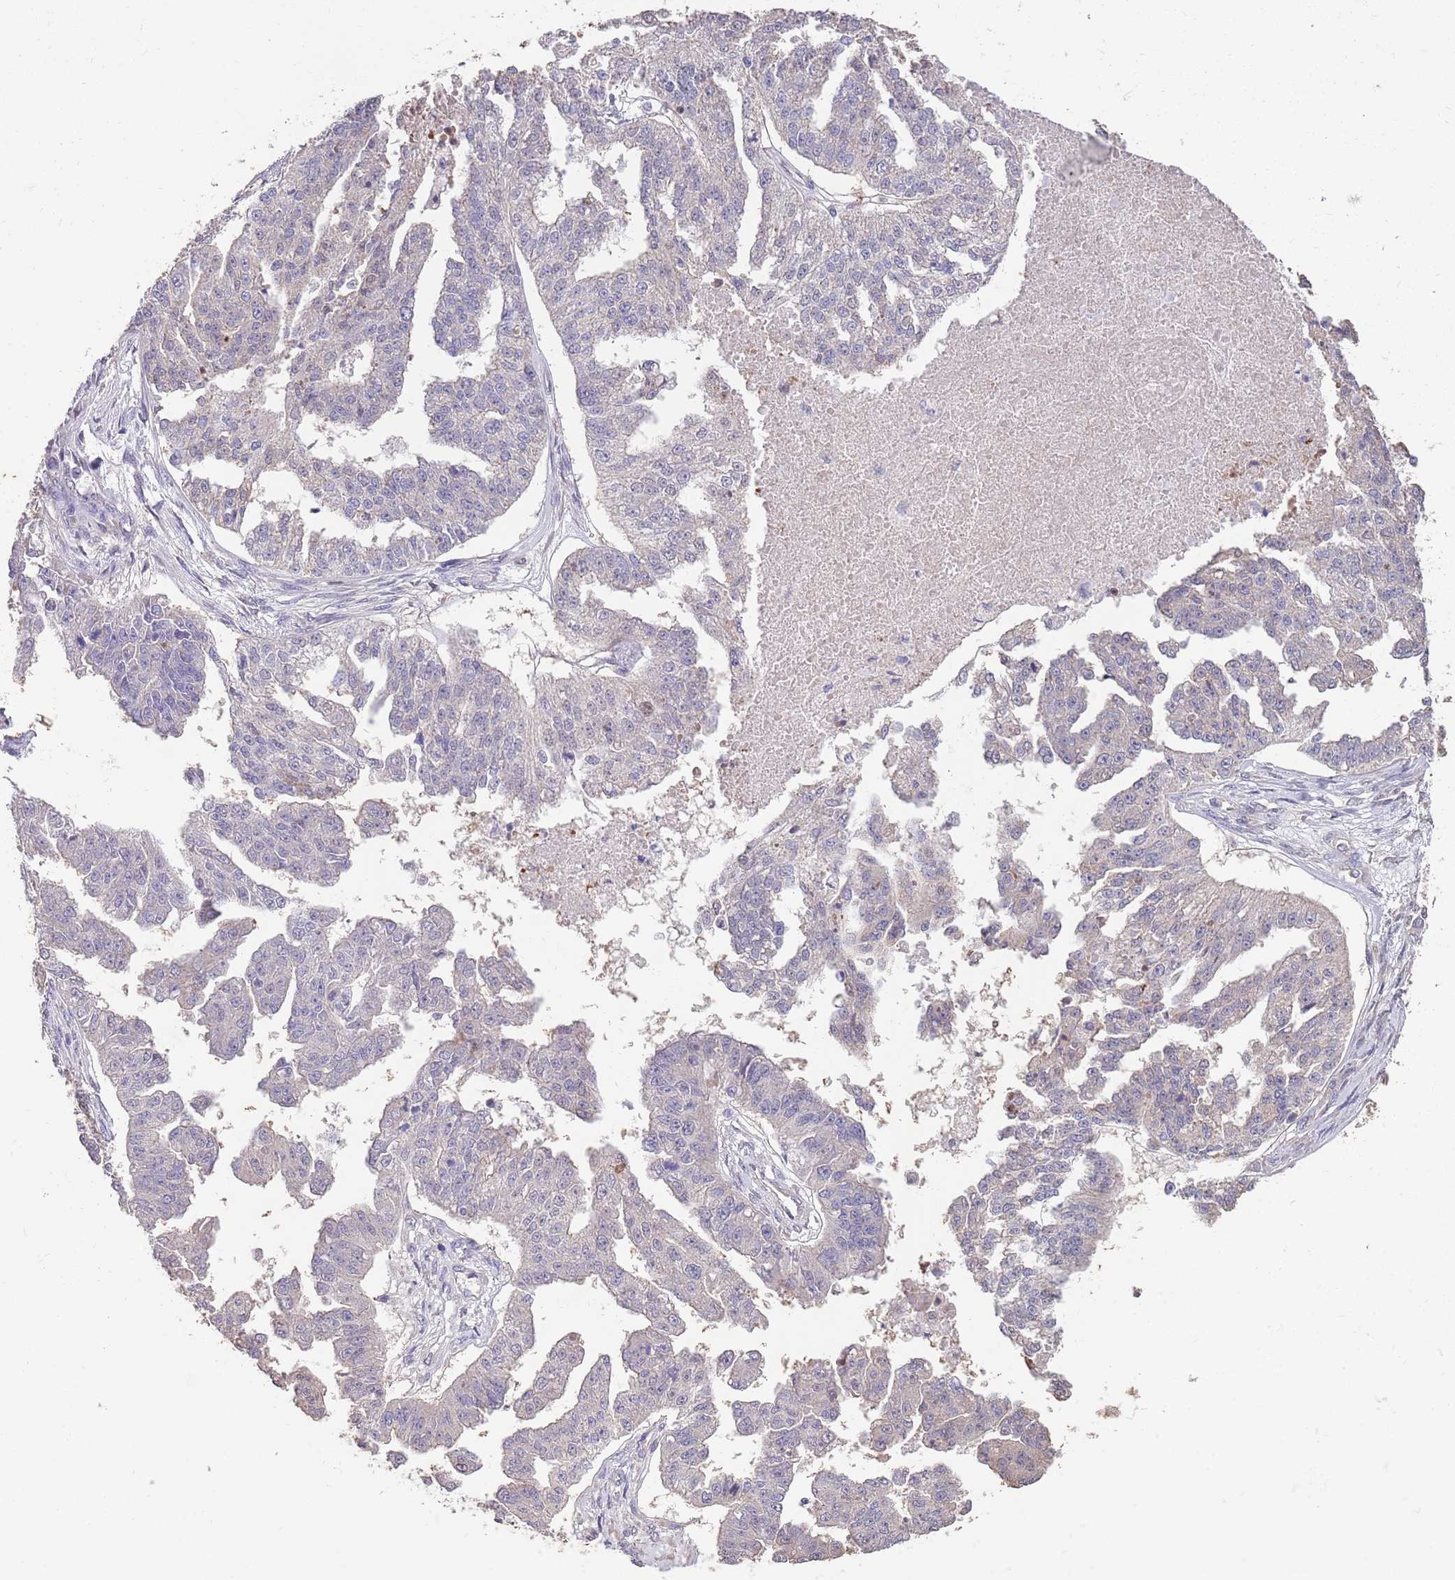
{"staining": {"intensity": "negative", "quantity": "none", "location": "none"}, "tissue": "ovarian cancer", "cell_type": "Tumor cells", "image_type": "cancer", "snomed": [{"axis": "morphology", "description": "Cystadenocarcinoma, serous, NOS"}, {"axis": "topography", "description": "Ovary"}], "caption": "Immunohistochemical staining of human ovarian cancer (serous cystadenocarcinoma) exhibits no significant staining in tumor cells.", "gene": "MARVELD2", "patient": {"sex": "female", "age": 58}}